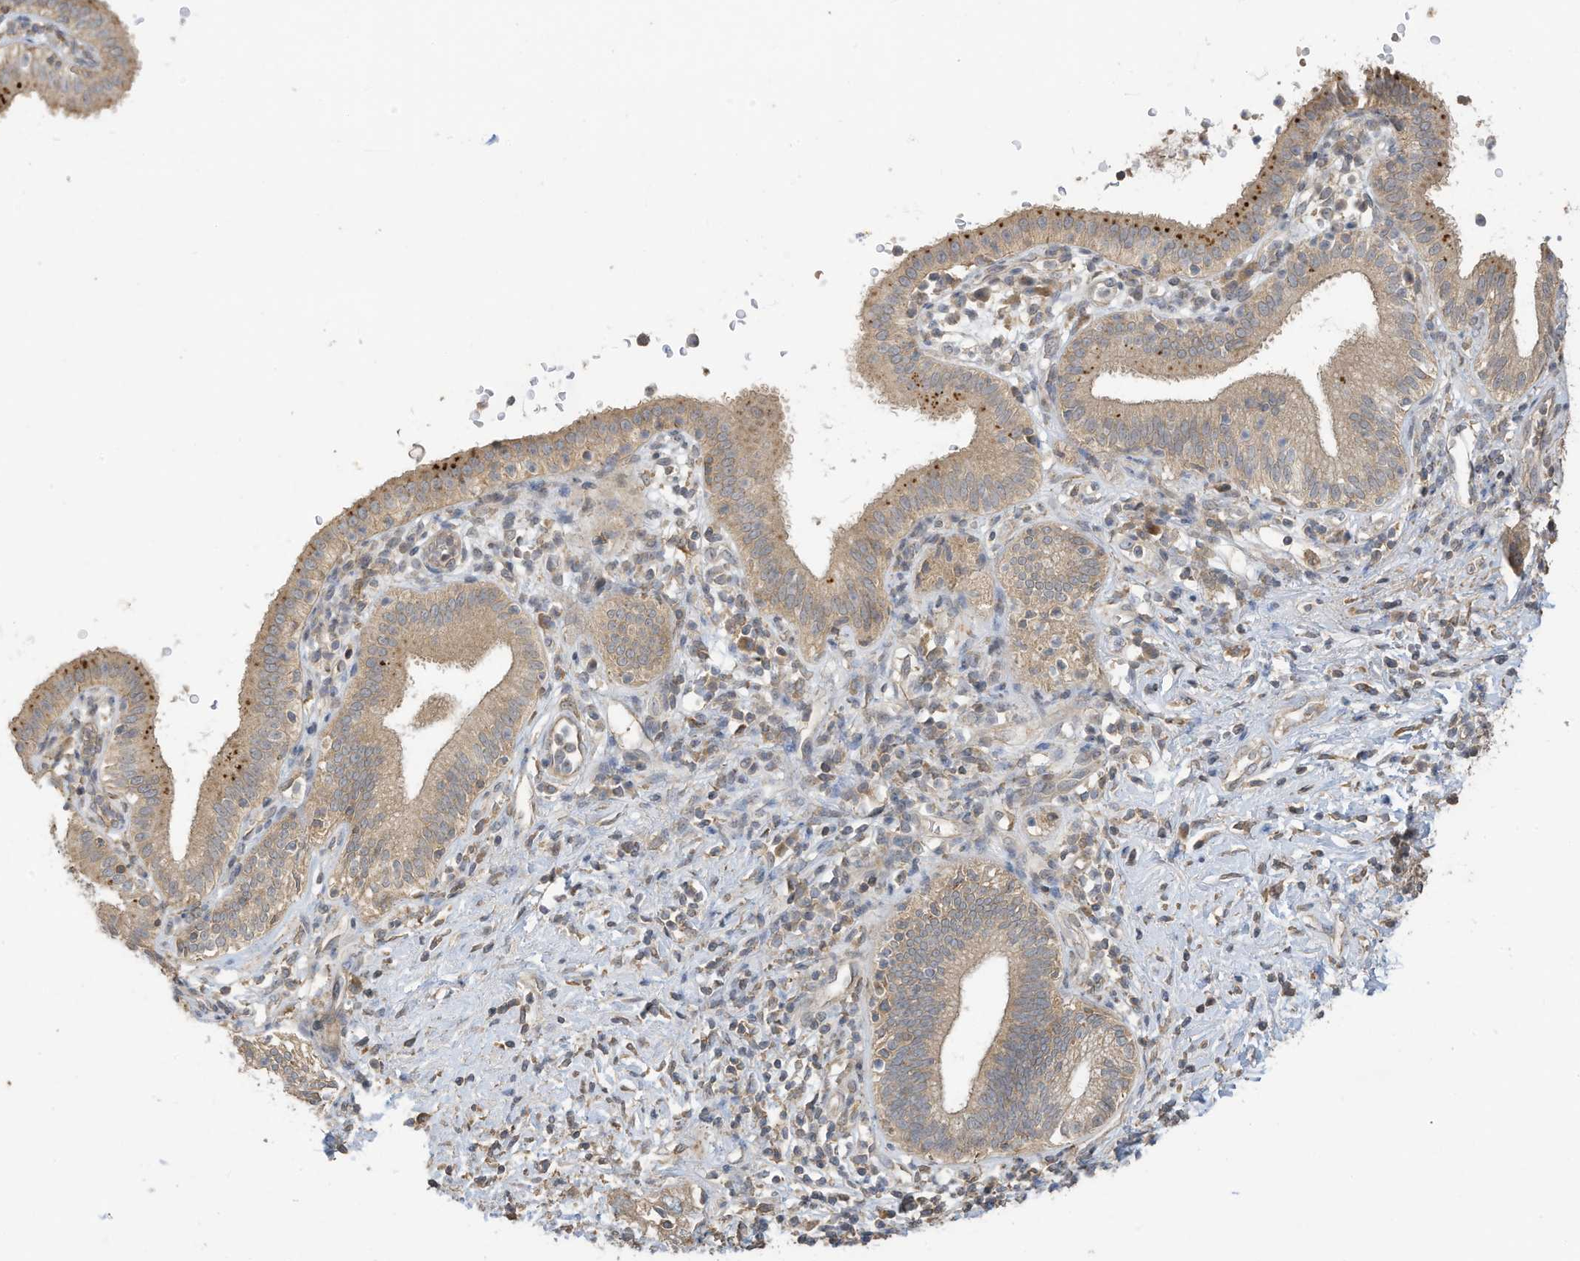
{"staining": {"intensity": "weak", "quantity": ">75%", "location": "cytoplasmic/membranous"}, "tissue": "pancreatic cancer", "cell_type": "Tumor cells", "image_type": "cancer", "snomed": [{"axis": "morphology", "description": "Adenocarcinoma, NOS"}, {"axis": "topography", "description": "Pancreas"}], "caption": "Immunohistochemical staining of adenocarcinoma (pancreatic) shows low levels of weak cytoplasmic/membranous staining in approximately >75% of tumor cells. Using DAB (brown) and hematoxylin (blue) stains, captured at high magnification using brightfield microscopy.", "gene": "REC8", "patient": {"sex": "female", "age": 73}}